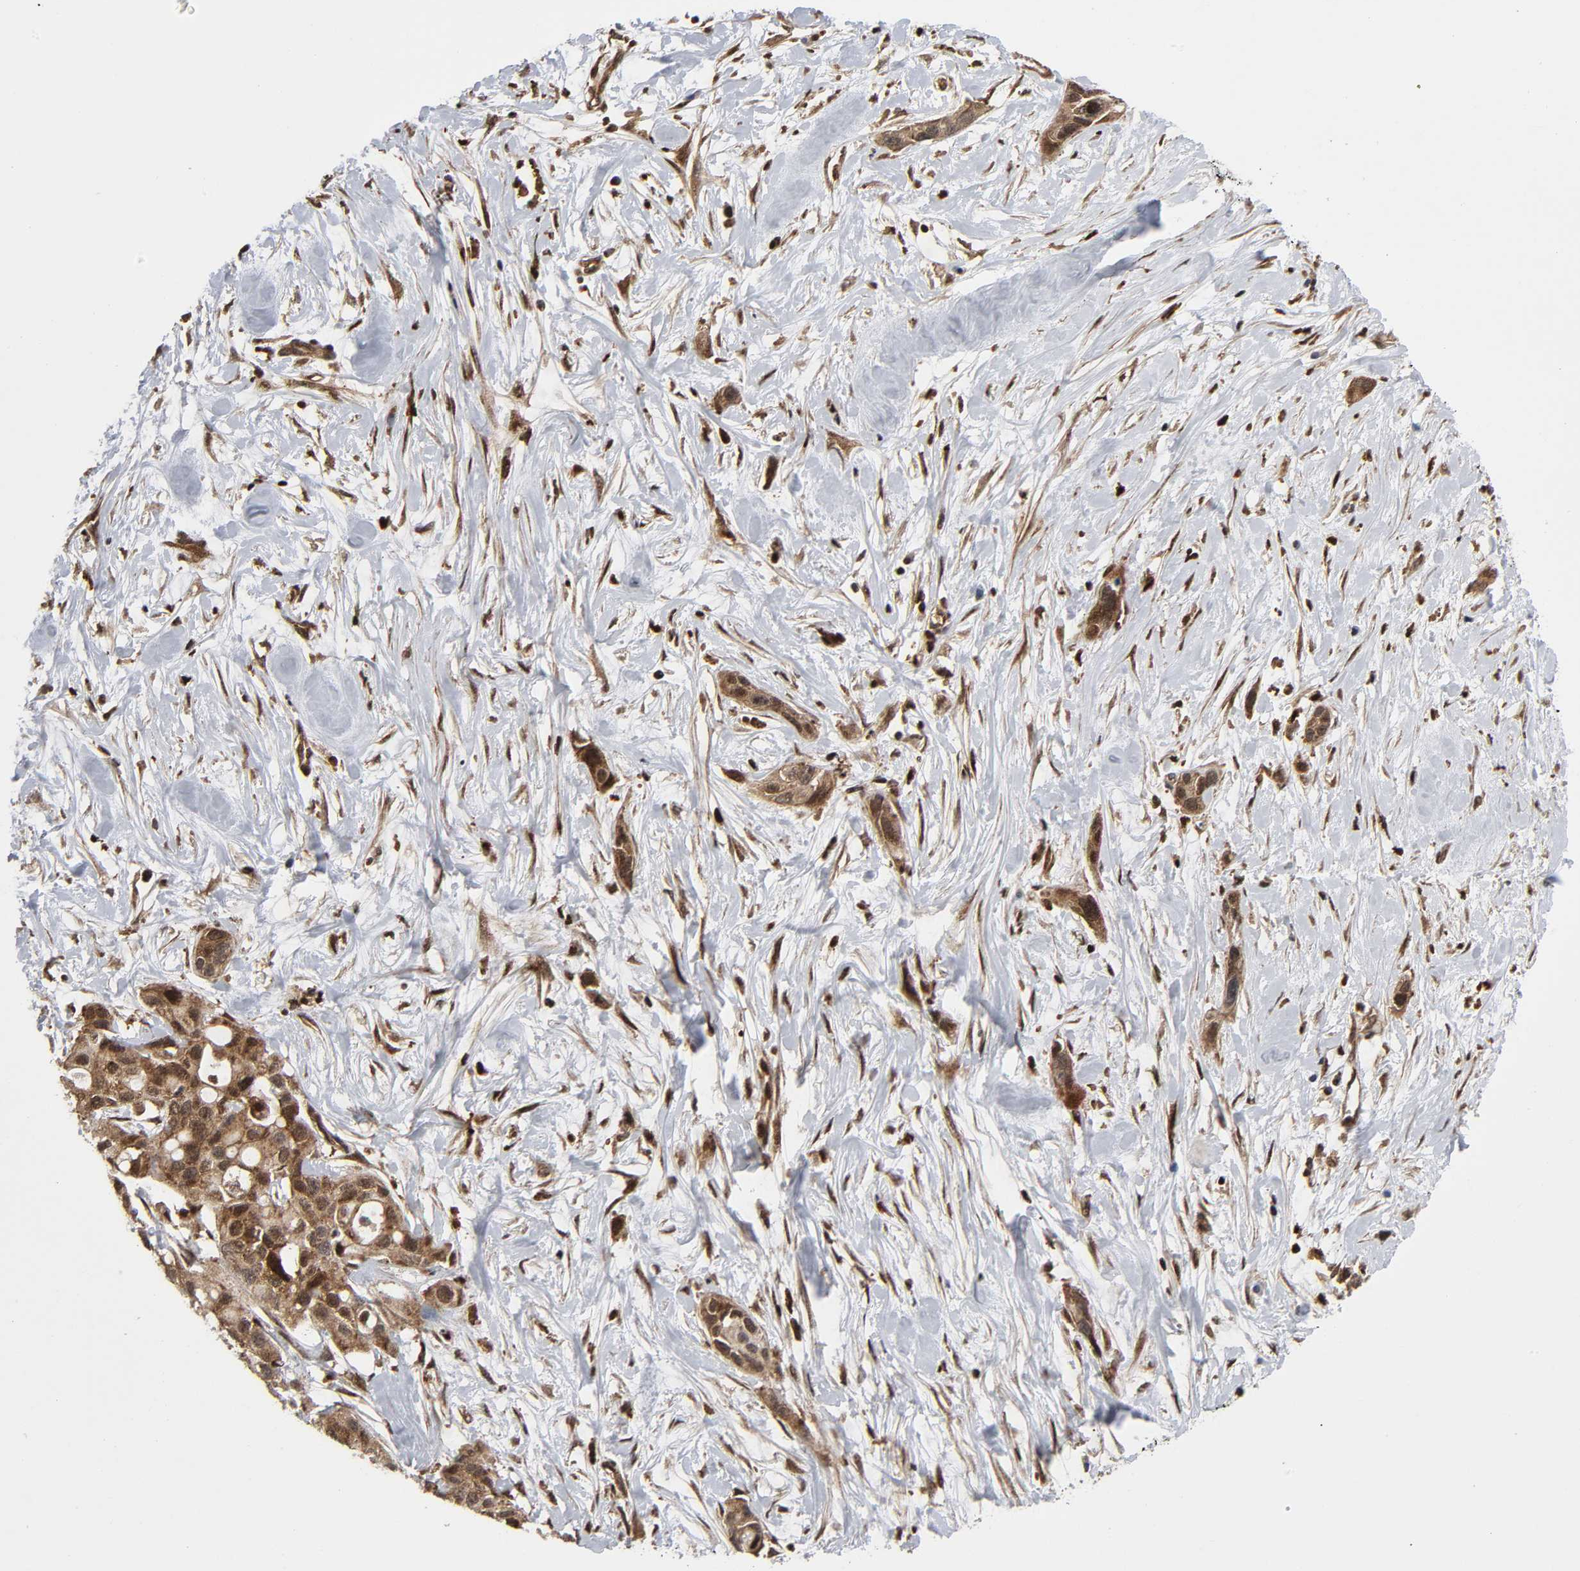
{"staining": {"intensity": "moderate", "quantity": ">75%", "location": "cytoplasmic/membranous"}, "tissue": "pancreatic cancer", "cell_type": "Tumor cells", "image_type": "cancer", "snomed": [{"axis": "morphology", "description": "Adenocarcinoma, NOS"}, {"axis": "topography", "description": "Pancreas"}], "caption": "The micrograph shows staining of pancreatic adenocarcinoma, revealing moderate cytoplasmic/membranous protein staining (brown color) within tumor cells. (IHC, brightfield microscopy, high magnification).", "gene": "MAPK1", "patient": {"sex": "female", "age": 60}}